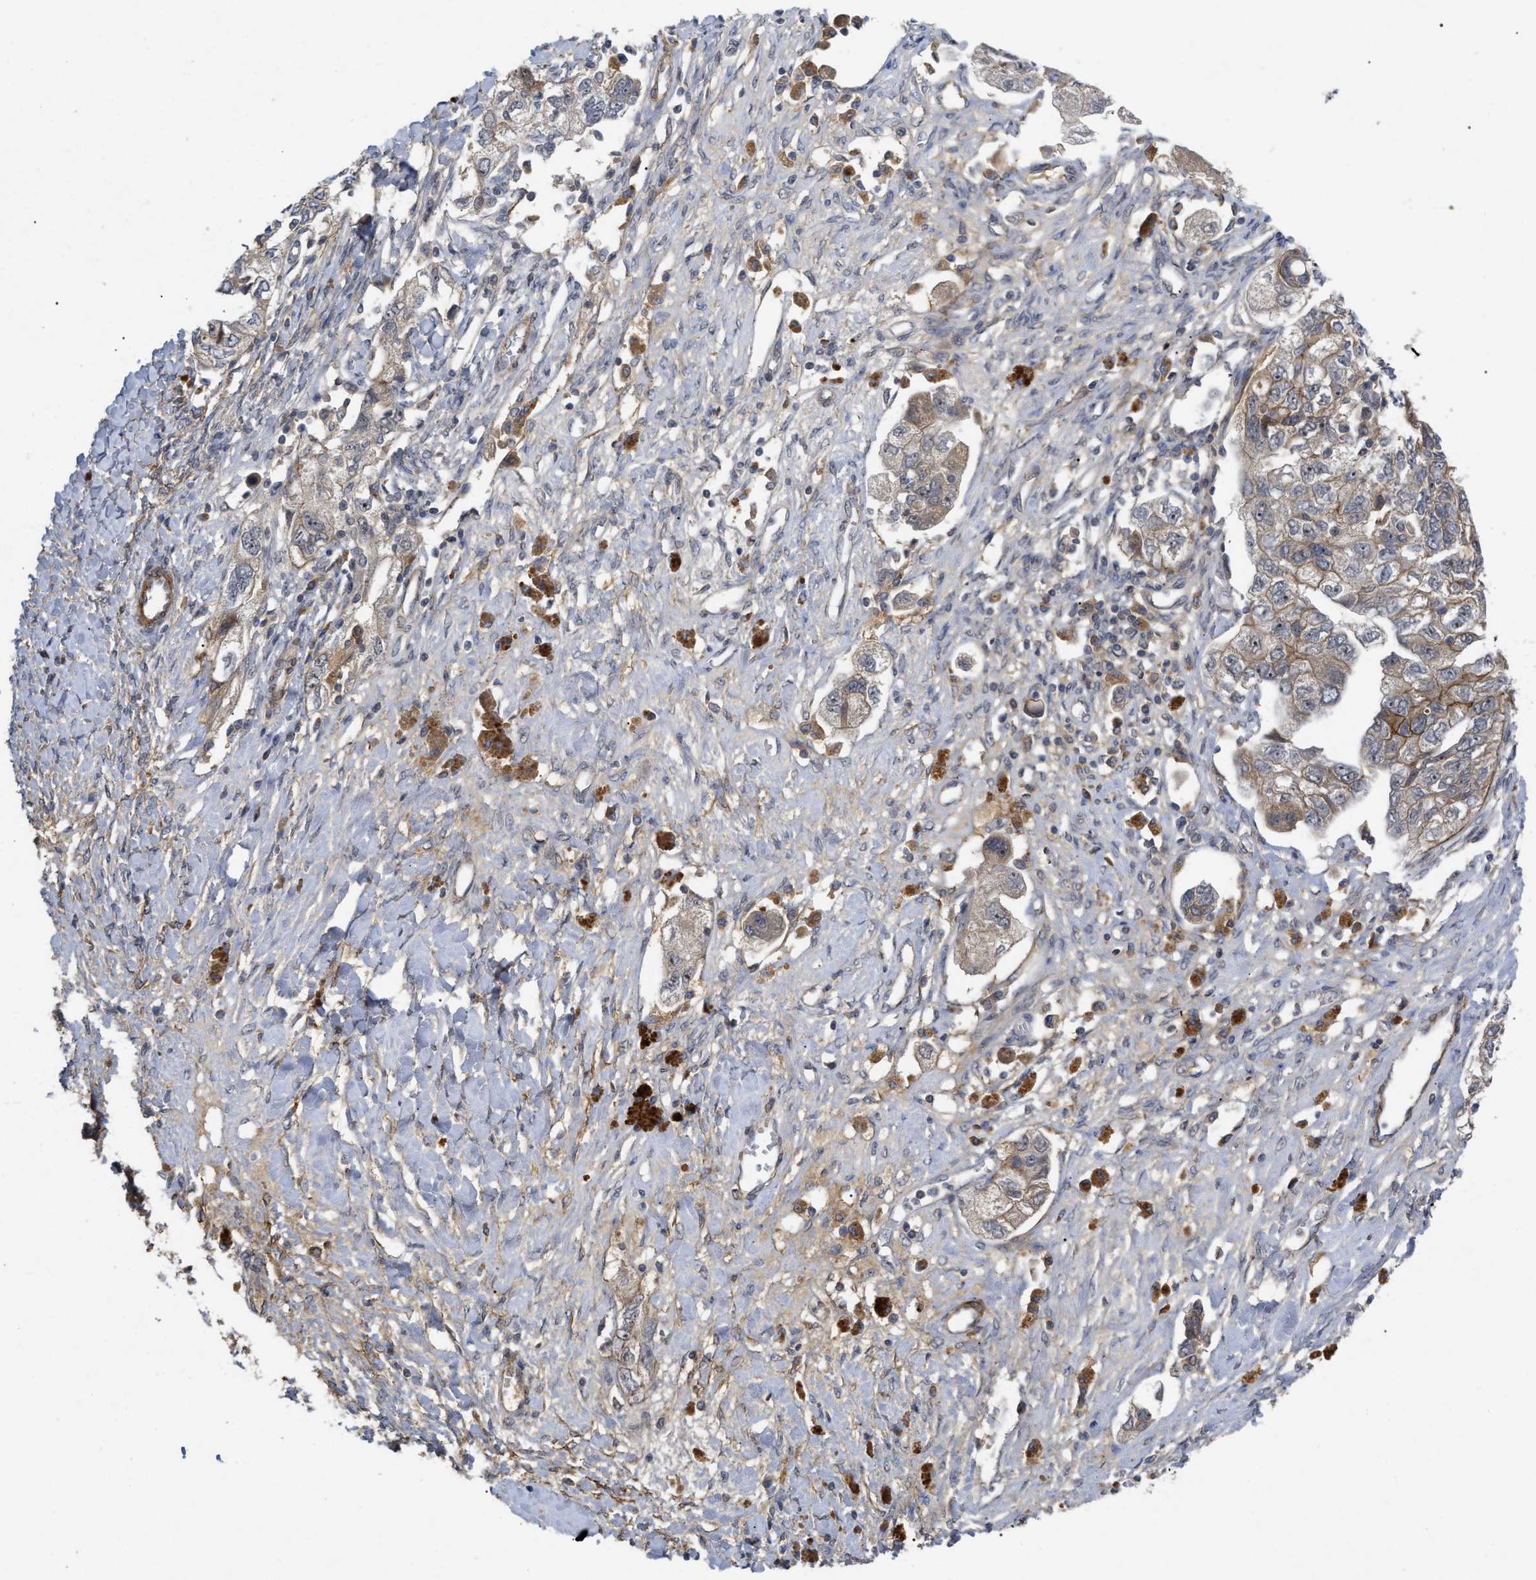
{"staining": {"intensity": "weak", "quantity": "<25%", "location": "cytoplasmic/membranous"}, "tissue": "ovarian cancer", "cell_type": "Tumor cells", "image_type": "cancer", "snomed": [{"axis": "morphology", "description": "Carcinoma, NOS"}, {"axis": "morphology", "description": "Cystadenocarcinoma, serous, NOS"}, {"axis": "topography", "description": "Ovary"}], "caption": "There is no significant staining in tumor cells of ovarian cancer.", "gene": "ST6GALNAC6", "patient": {"sex": "female", "age": 69}}